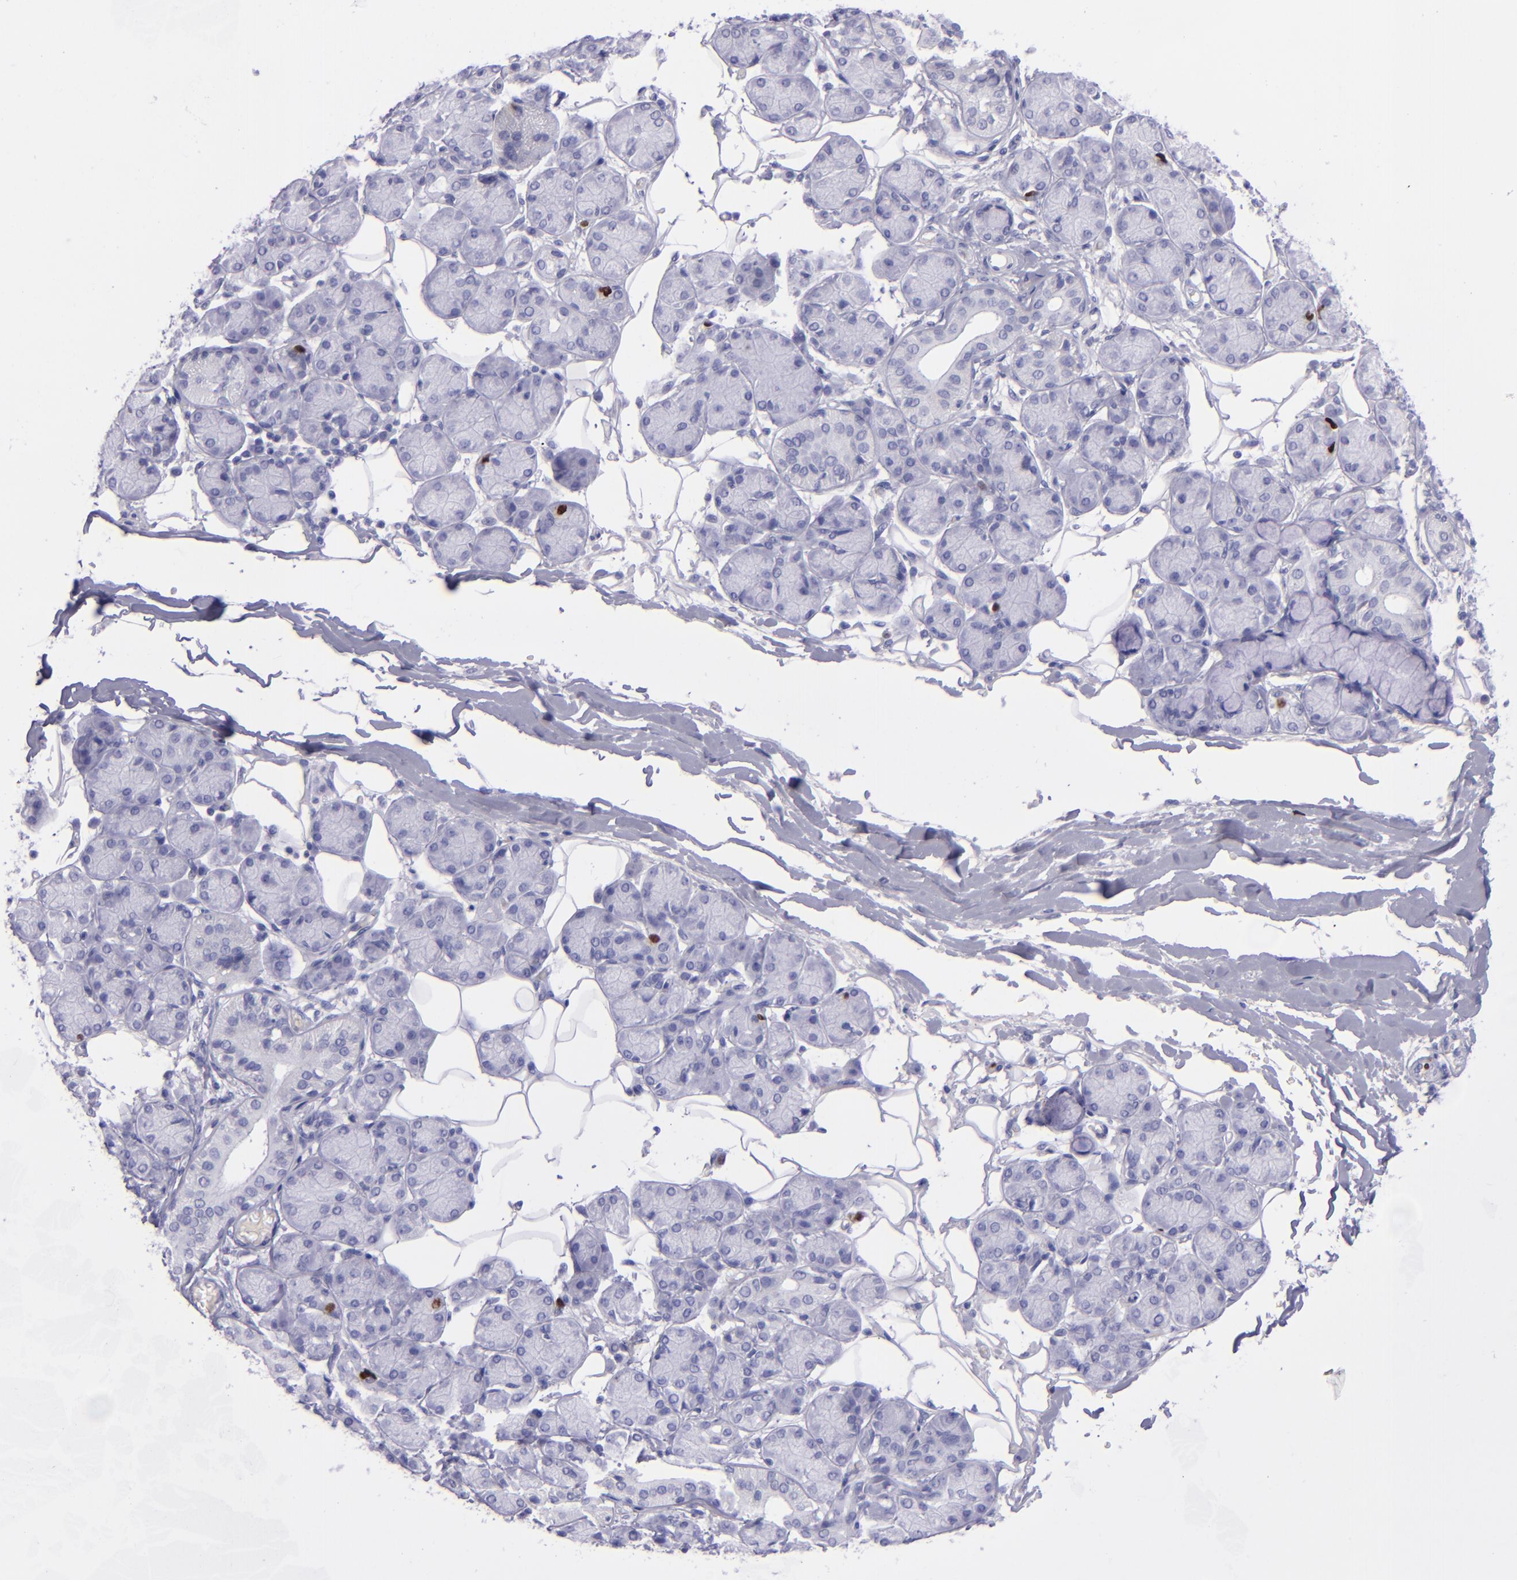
{"staining": {"intensity": "negative", "quantity": "none", "location": "none"}, "tissue": "salivary gland", "cell_type": "Glandular cells", "image_type": "normal", "snomed": [{"axis": "morphology", "description": "Normal tissue, NOS"}, {"axis": "topography", "description": "Salivary gland"}], "caption": "Glandular cells show no significant protein expression in normal salivary gland. (DAB (3,3'-diaminobenzidine) immunohistochemistry visualized using brightfield microscopy, high magnification).", "gene": "TOP2A", "patient": {"sex": "male", "age": 54}}